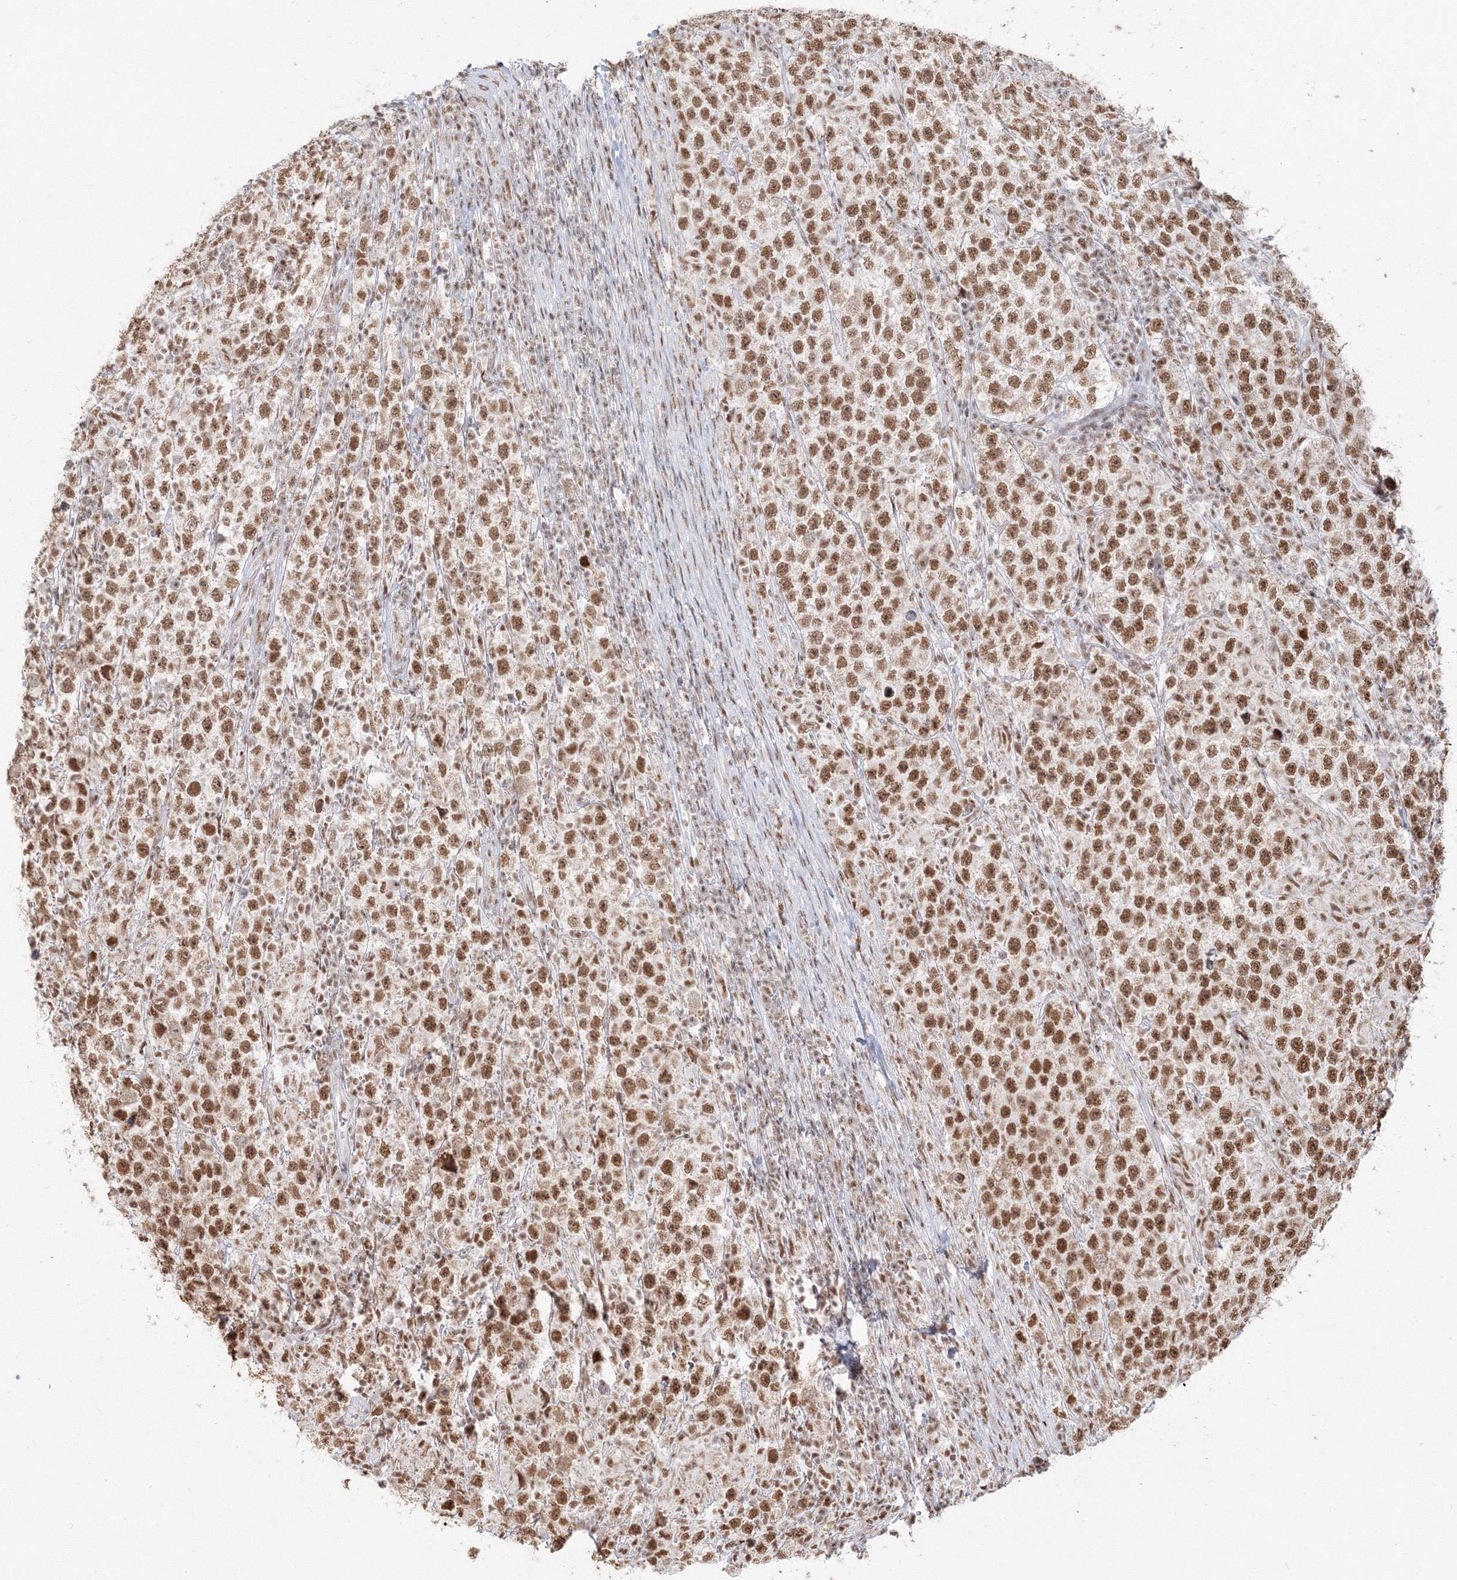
{"staining": {"intensity": "strong", "quantity": ">75%", "location": "nuclear"}, "tissue": "testis cancer", "cell_type": "Tumor cells", "image_type": "cancer", "snomed": [{"axis": "morphology", "description": "Normal tissue, NOS"}, {"axis": "morphology", "description": "Urothelial carcinoma, High grade"}, {"axis": "morphology", "description": "Seminoma, NOS"}, {"axis": "morphology", "description": "Carcinoma, Embryonal, NOS"}, {"axis": "topography", "description": "Urinary bladder"}, {"axis": "topography", "description": "Testis"}], "caption": "Protein expression analysis of testis cancer (high-grade urothelial carcinoma) displays strong nuclear expression in approximately >75% of tumor cells. (brown staining indicates protein expression, while blue staining denotes nuclei).", "gene": "PPP4R2", "patient": {"sex": "male", "age": 41}}